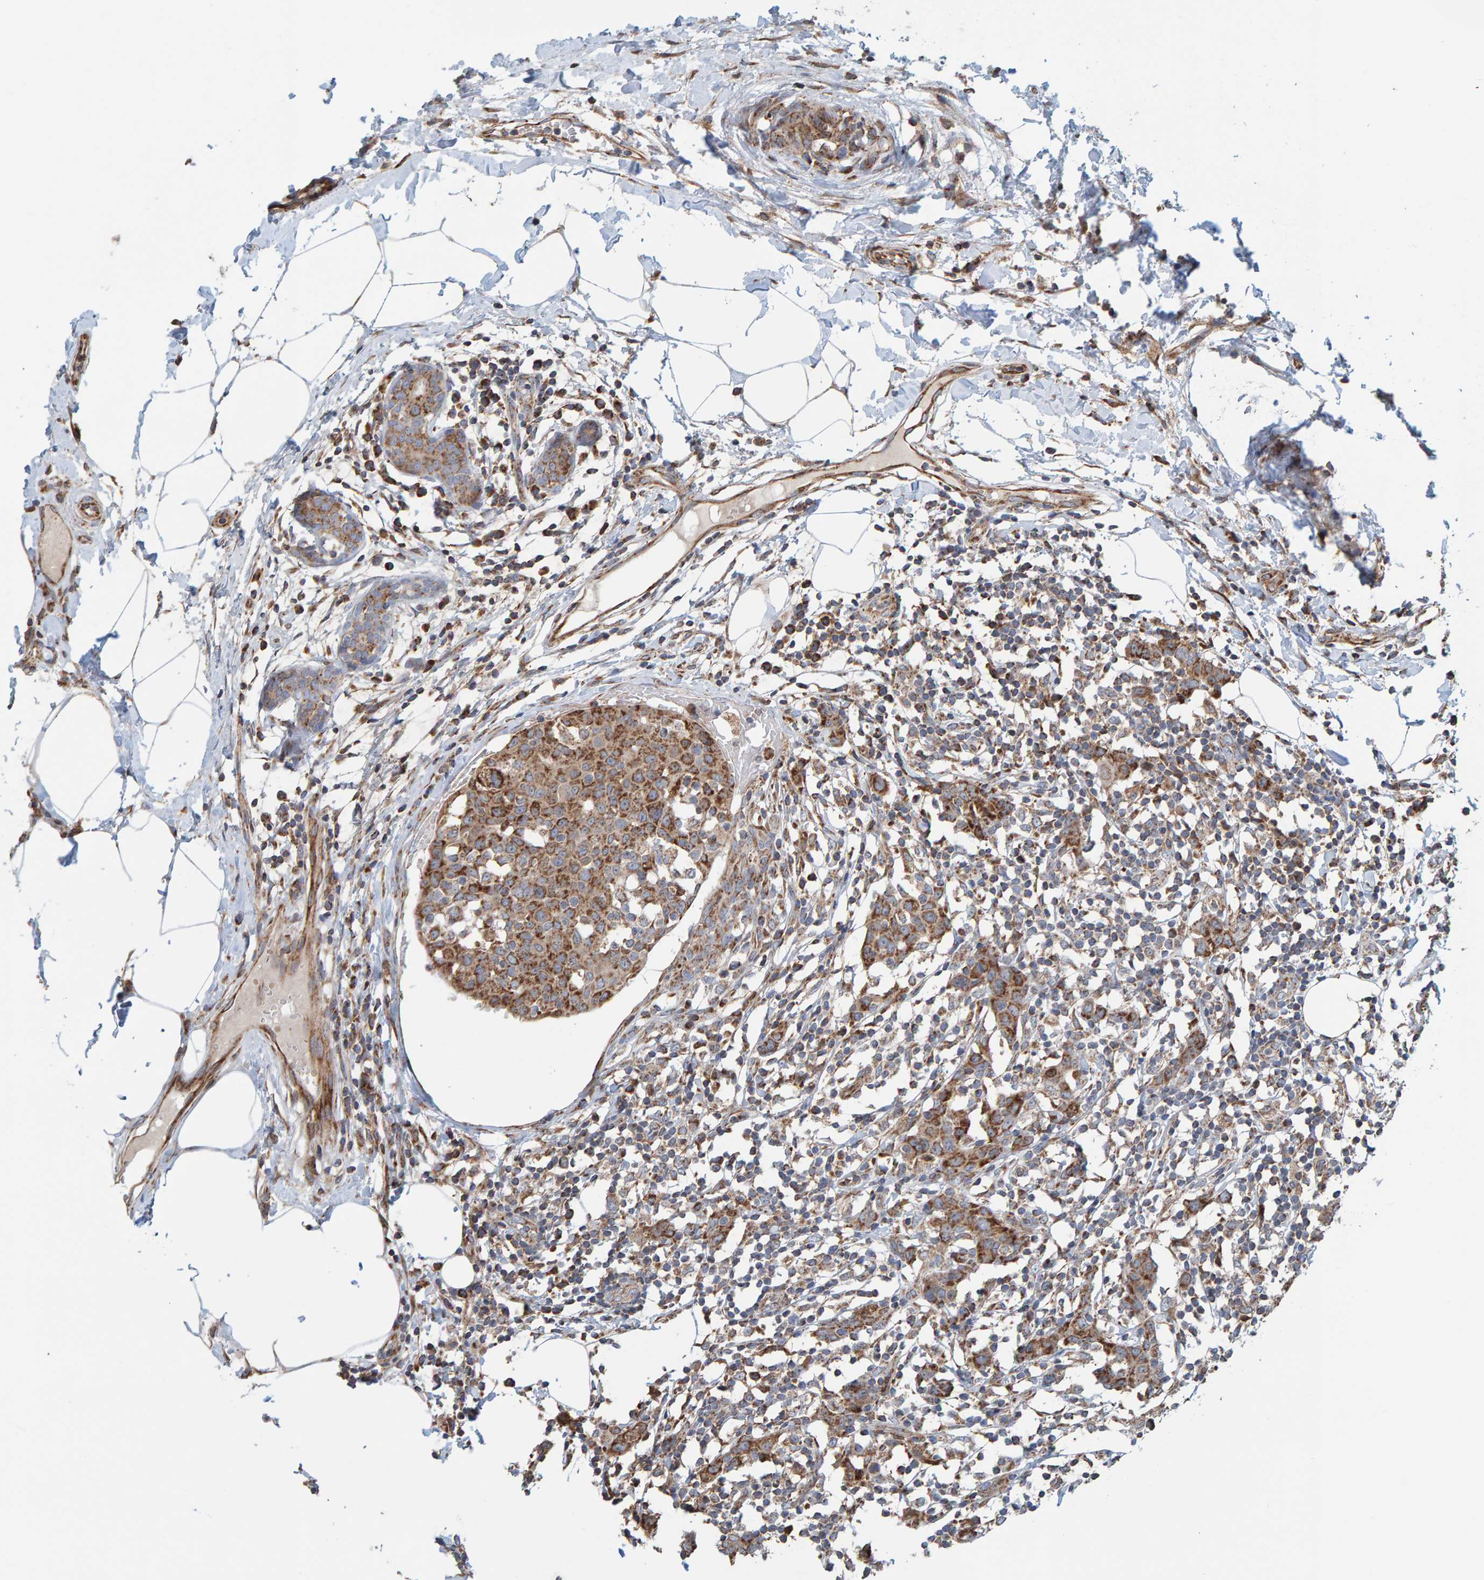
{"staining": {"intensity": "strong", "quantity": ">75%", "location": "cytoplasmic/membranous"}, "tissue": "breast cancer", "cell_type": "Tumor cells", "image_type": "cancer", "snomed": [{"axis": "morphology", "description": "Normal tissue, NOS"}, {"axis": "morphology", "description": "Duct carcinoma"}, {"axis": "topography", "description": "Breast"}], "caption": "The image displays a brown stain indicating the presence of a protein in the cytoplasmic/membranous of tumor cells in breast invasive ductal carcinoma.", "gene": "MRPL45", "patient": {"sex": "female", "age": 37}}